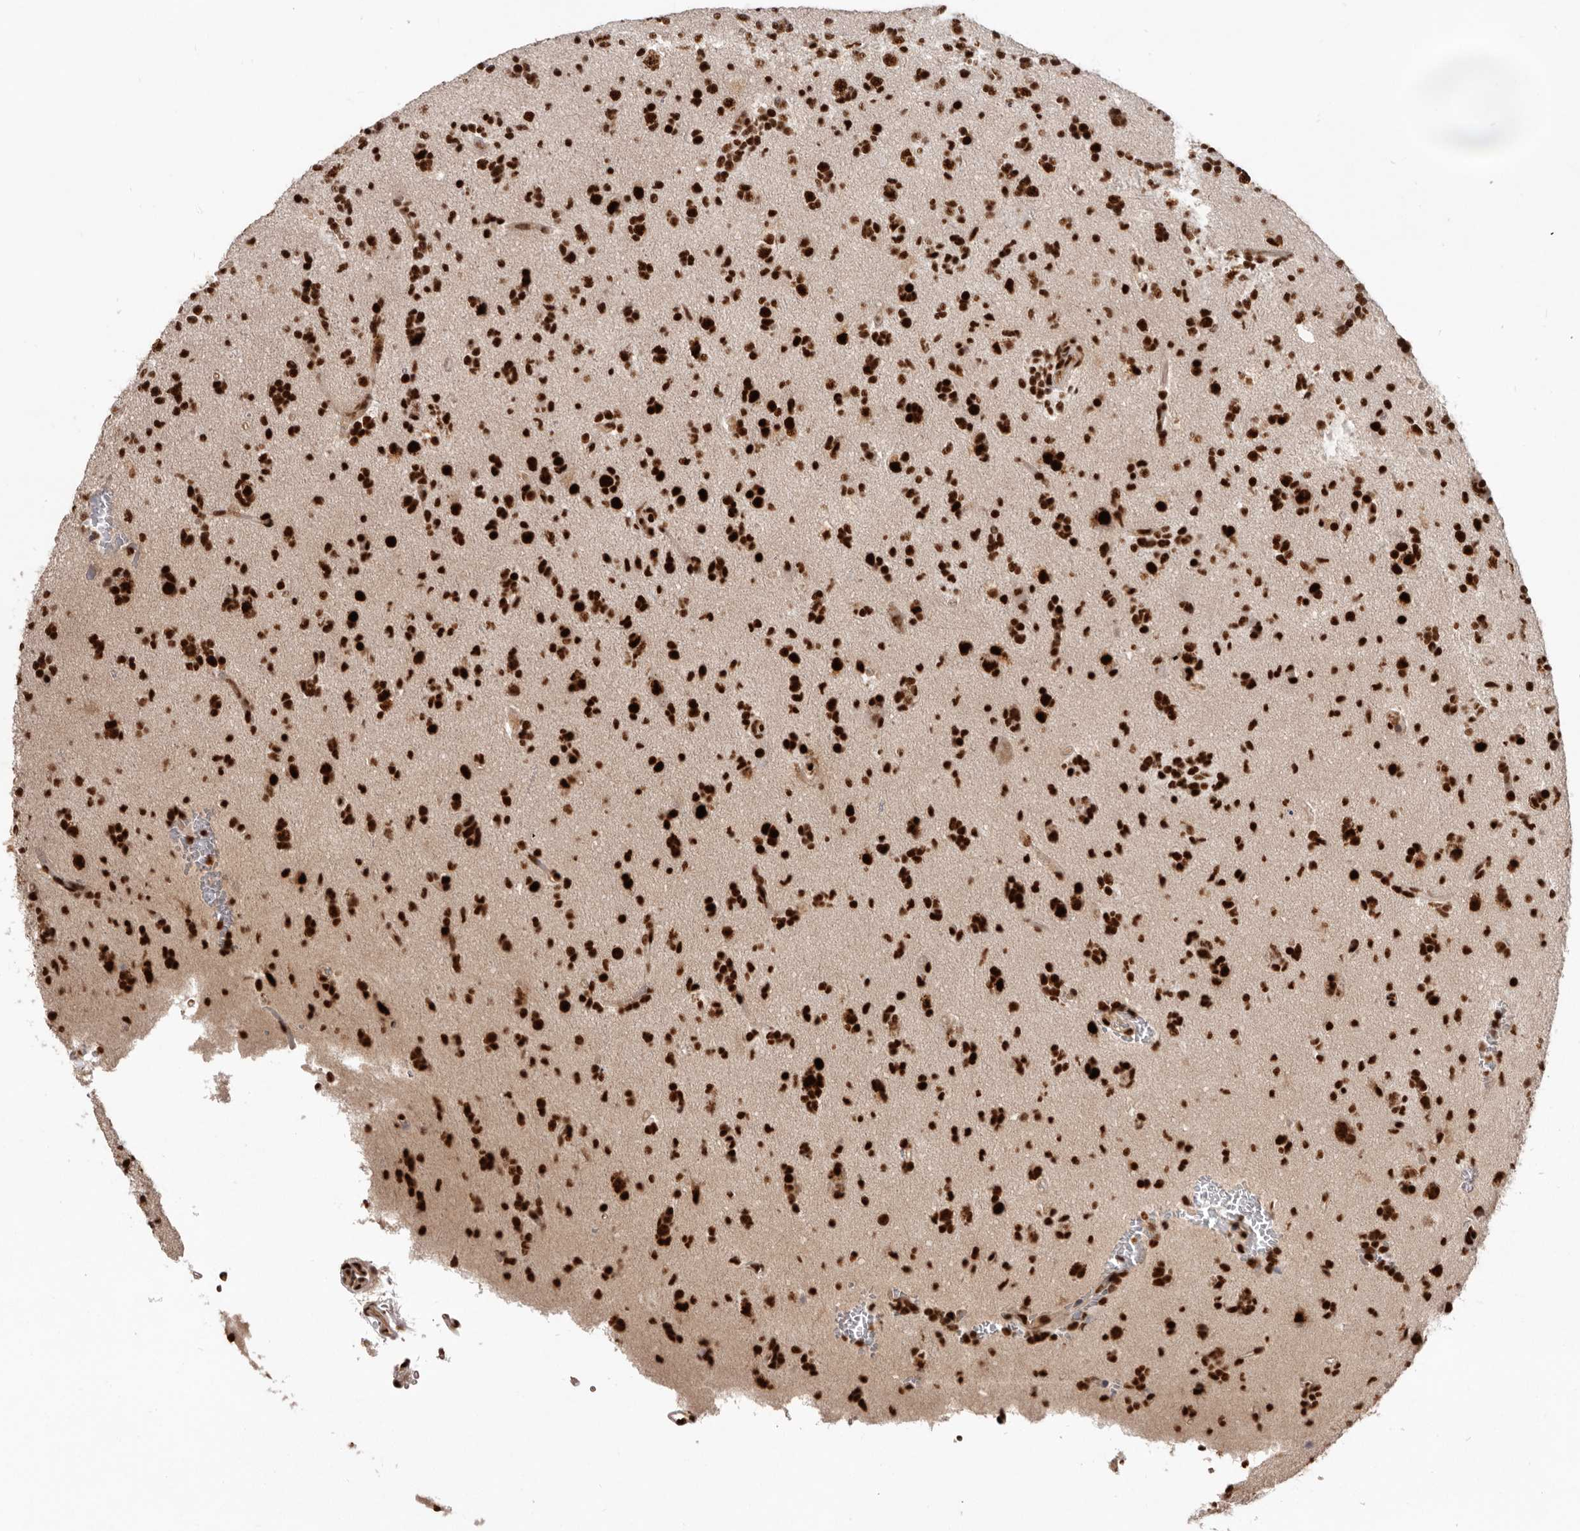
{"staining": {"intensity": "strong", "quantity": ">75%", "location": "nuclear"}, "tissue": "glioma", "cell_type": "Tumor cells", "image_type": "cancer", "snomed": [{"axis": "morphology", "description": "Glioma, malignant, High grade"}, {"axis": "topography", "description": "Brain"}], "caption": "Brown immunohistochemical staining in human malignant high-grade glioma reveals strong nuclear positivity in approximately >75% of tumor cells.", "gene": "CHTOP", "patient": {"sex": "female", "age": 62}}